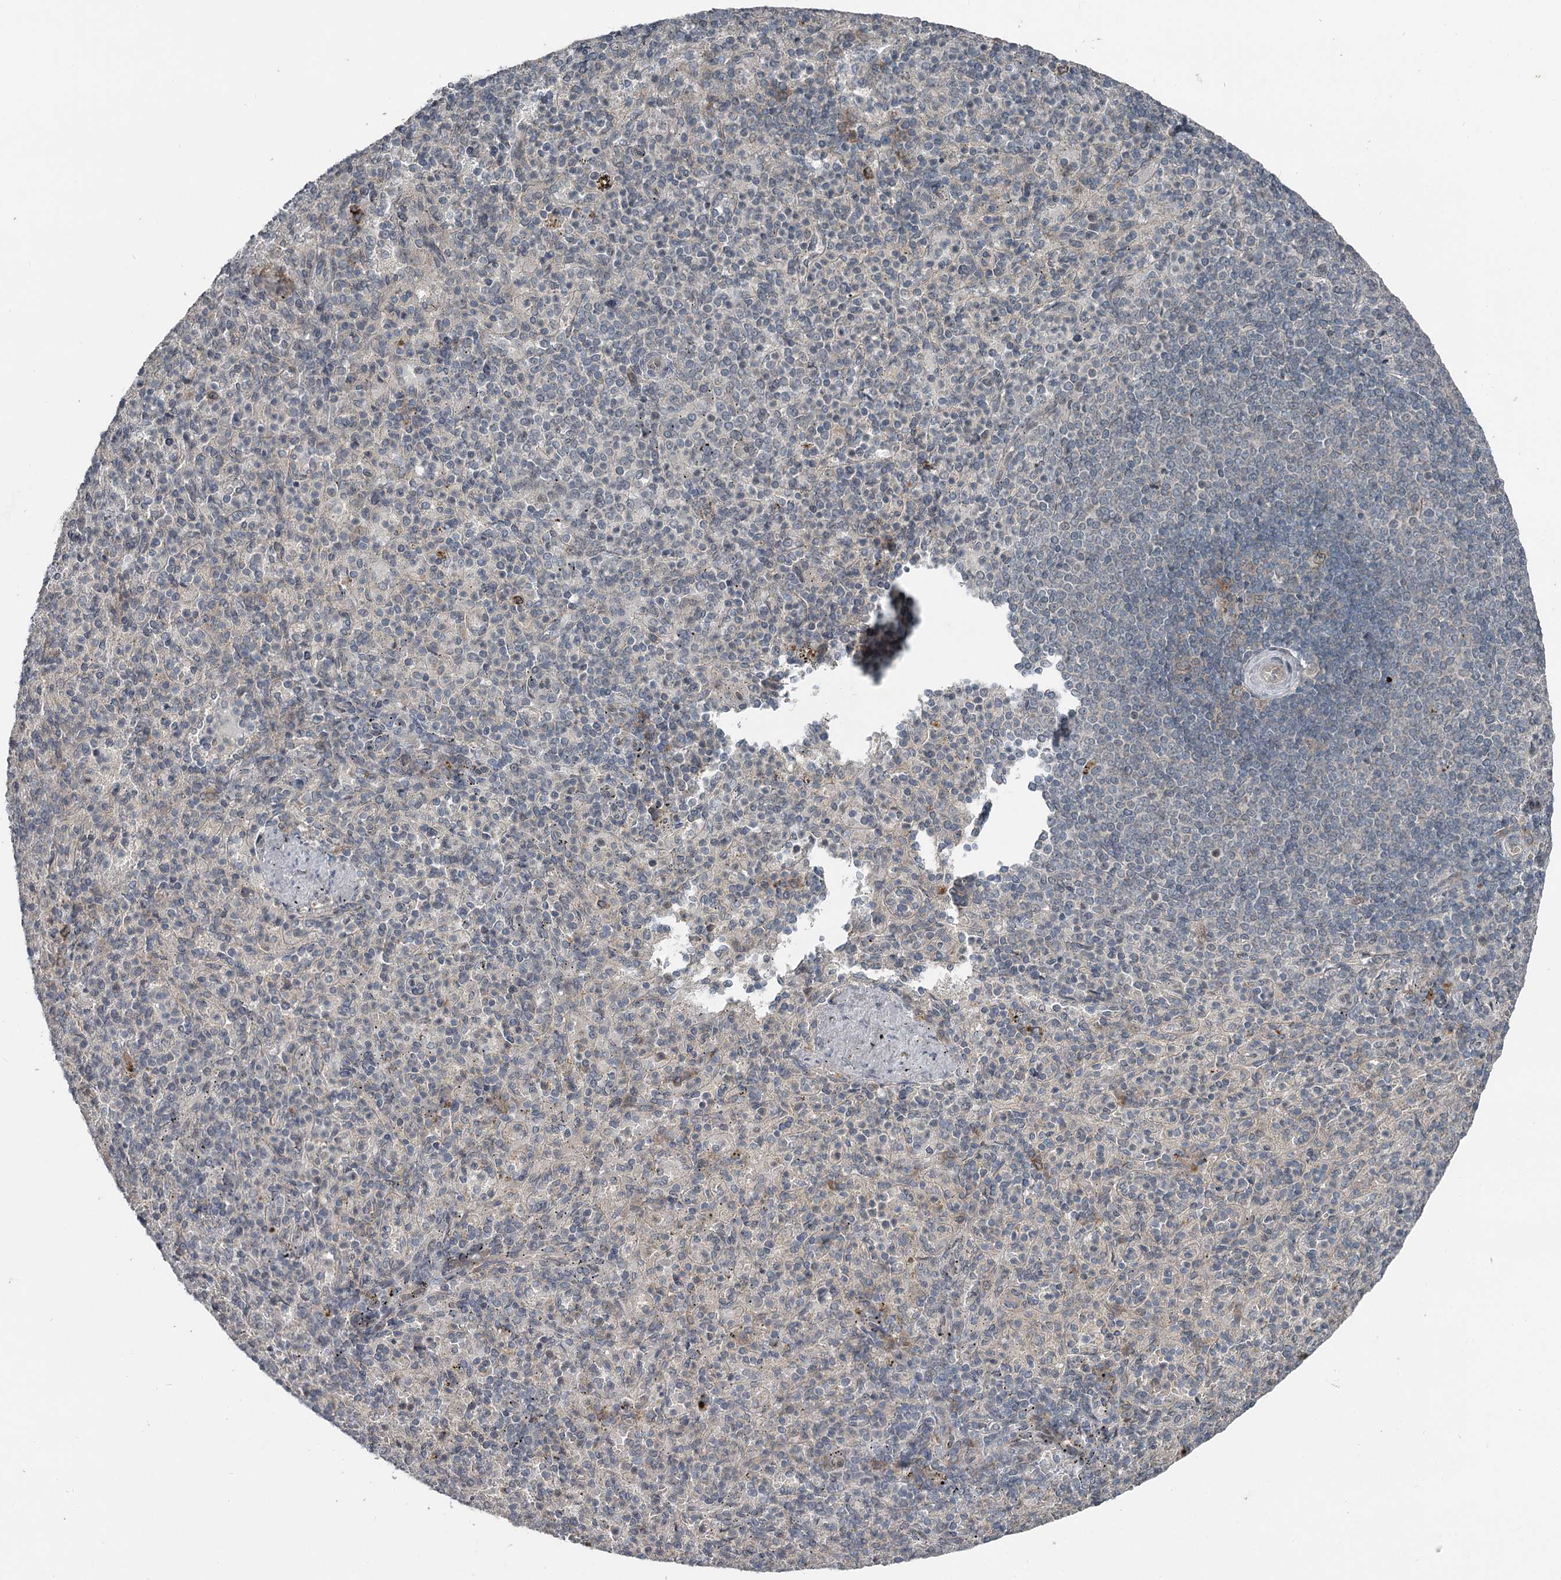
{"staining": {"intensity": "negative", "quantity": "none", "location": "none"}, "tissue": "spleen", "cell_type": "Cells in red pulp", "image_type": "normal", "snomed": [{"axis": "morphology", "description": "Normal tissue, NOS"}, {"axis": "topography", "description": "Spleen"}], "caption": "High power microscopy micrograph of an immunohistochemistry histopathology image of unremarkable spleen, revealing no significant expression in cells in red pulp. (Immunohistochemistry (ihc), brightfield microscopy, high magnification).", "gene": "SLC39A8", "patient": {"sex": "female", "age": 74}}